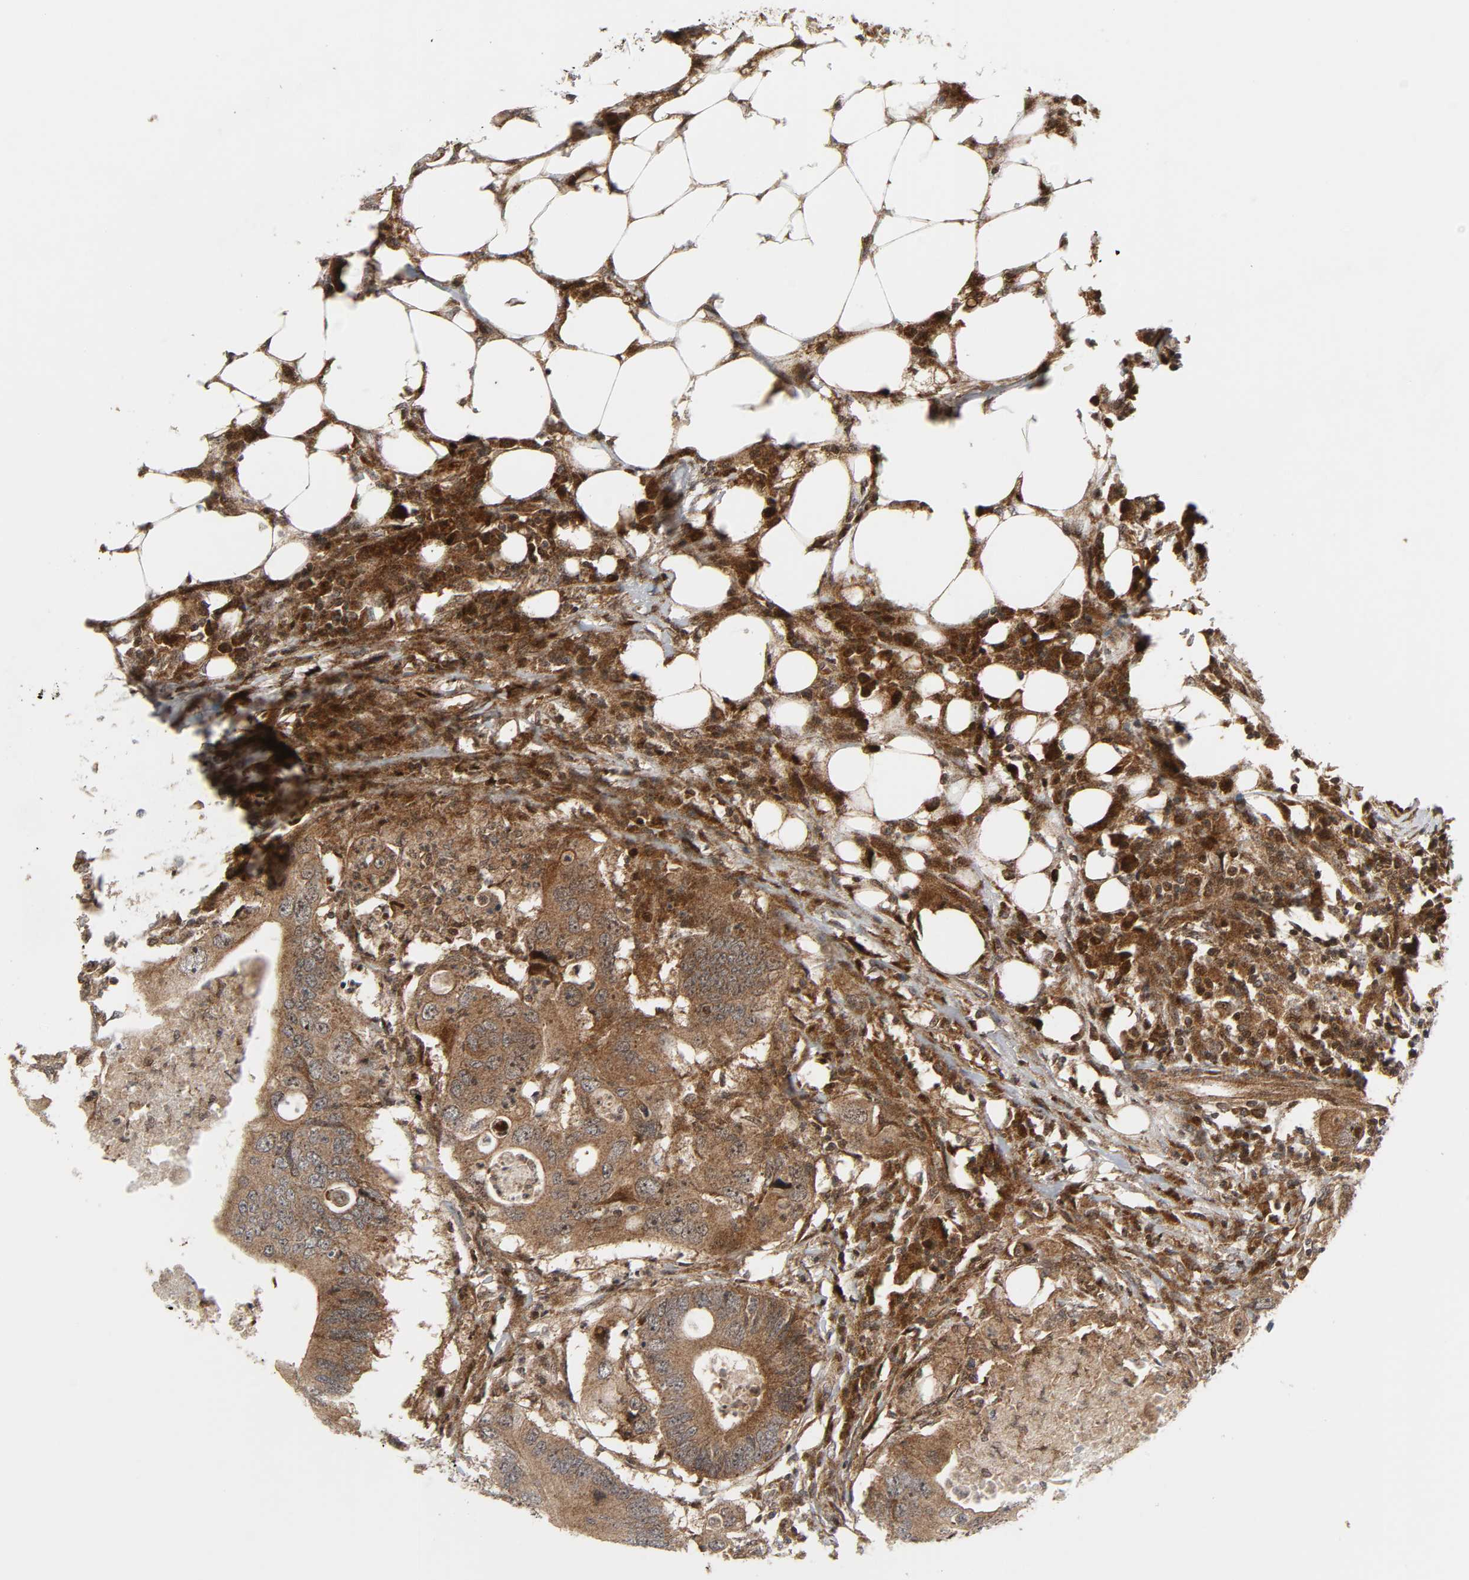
{"staining": {"intensity": "moderate", "quantity": ">75%", "location": "cytoplasmic/membranous"}, "tissue": "colorectal cancer", "cell_type": "Tumor cells", "image_type": "cancer", "snomed": [{"axis": "morphology", "description": "Adenocarcinoma, NOS"}, {"axis": "topography", "description": "Colon"}], "caption": "Immunohistochemical staining of human colorectal cancer displays medium levels of moderate cytoplasmic/membranous protein expression in about >75% of tumor cells. The staining is performed using DAB (3,3'-diaminobenzidine) brown chromogen to label protein expression. The nuclei are counter-stained blue using hematoxylin.", "gene": "CHUK", "patient": {"sex": "male", "age": 71}}